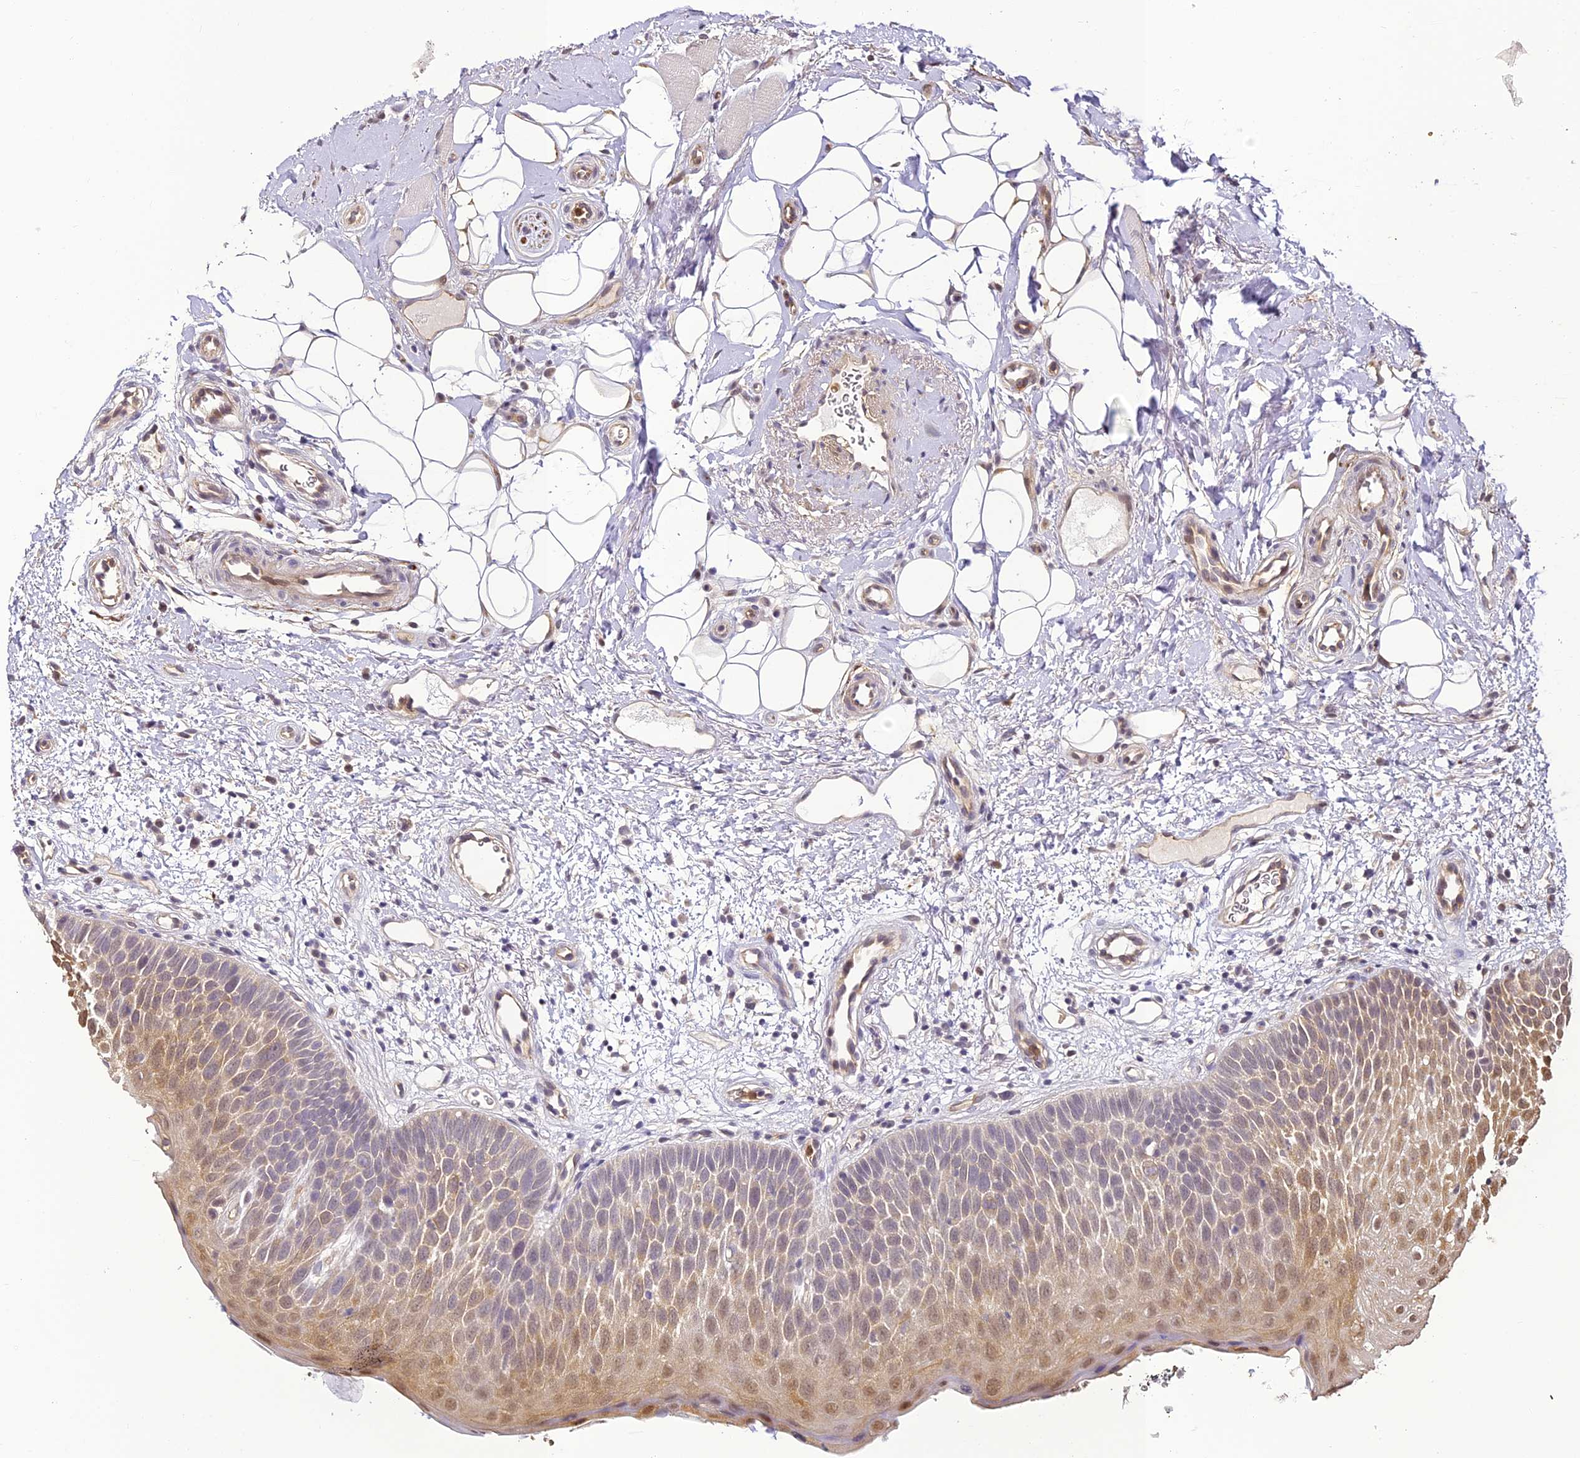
{"staining": {"intensity": "moderate", "quantity": "<25%", "location": "cytoplasmic/membranous"}, "tissue": "oral mucosa", "cell_type": "Squamous epithelial cells", "image_type": "normal", "snomed": [{"axis": "morphology", "description": "No evidence of malignacy"}, {"axis": "topography", "description": "Oral tissue"}, {"axis": "topography", "description": "Head-Neck"}], "caption": "This image demonstrates benign oral mucosa stained with IHC to label a protein in brown. The cytoplasmic/membranous of squamous epithelial cells show moderate positivity for the protein. Nuclei are counter-stained blue.", "gene": "BCDIN3D", "patient": {"sex": "male", "age": 68}}